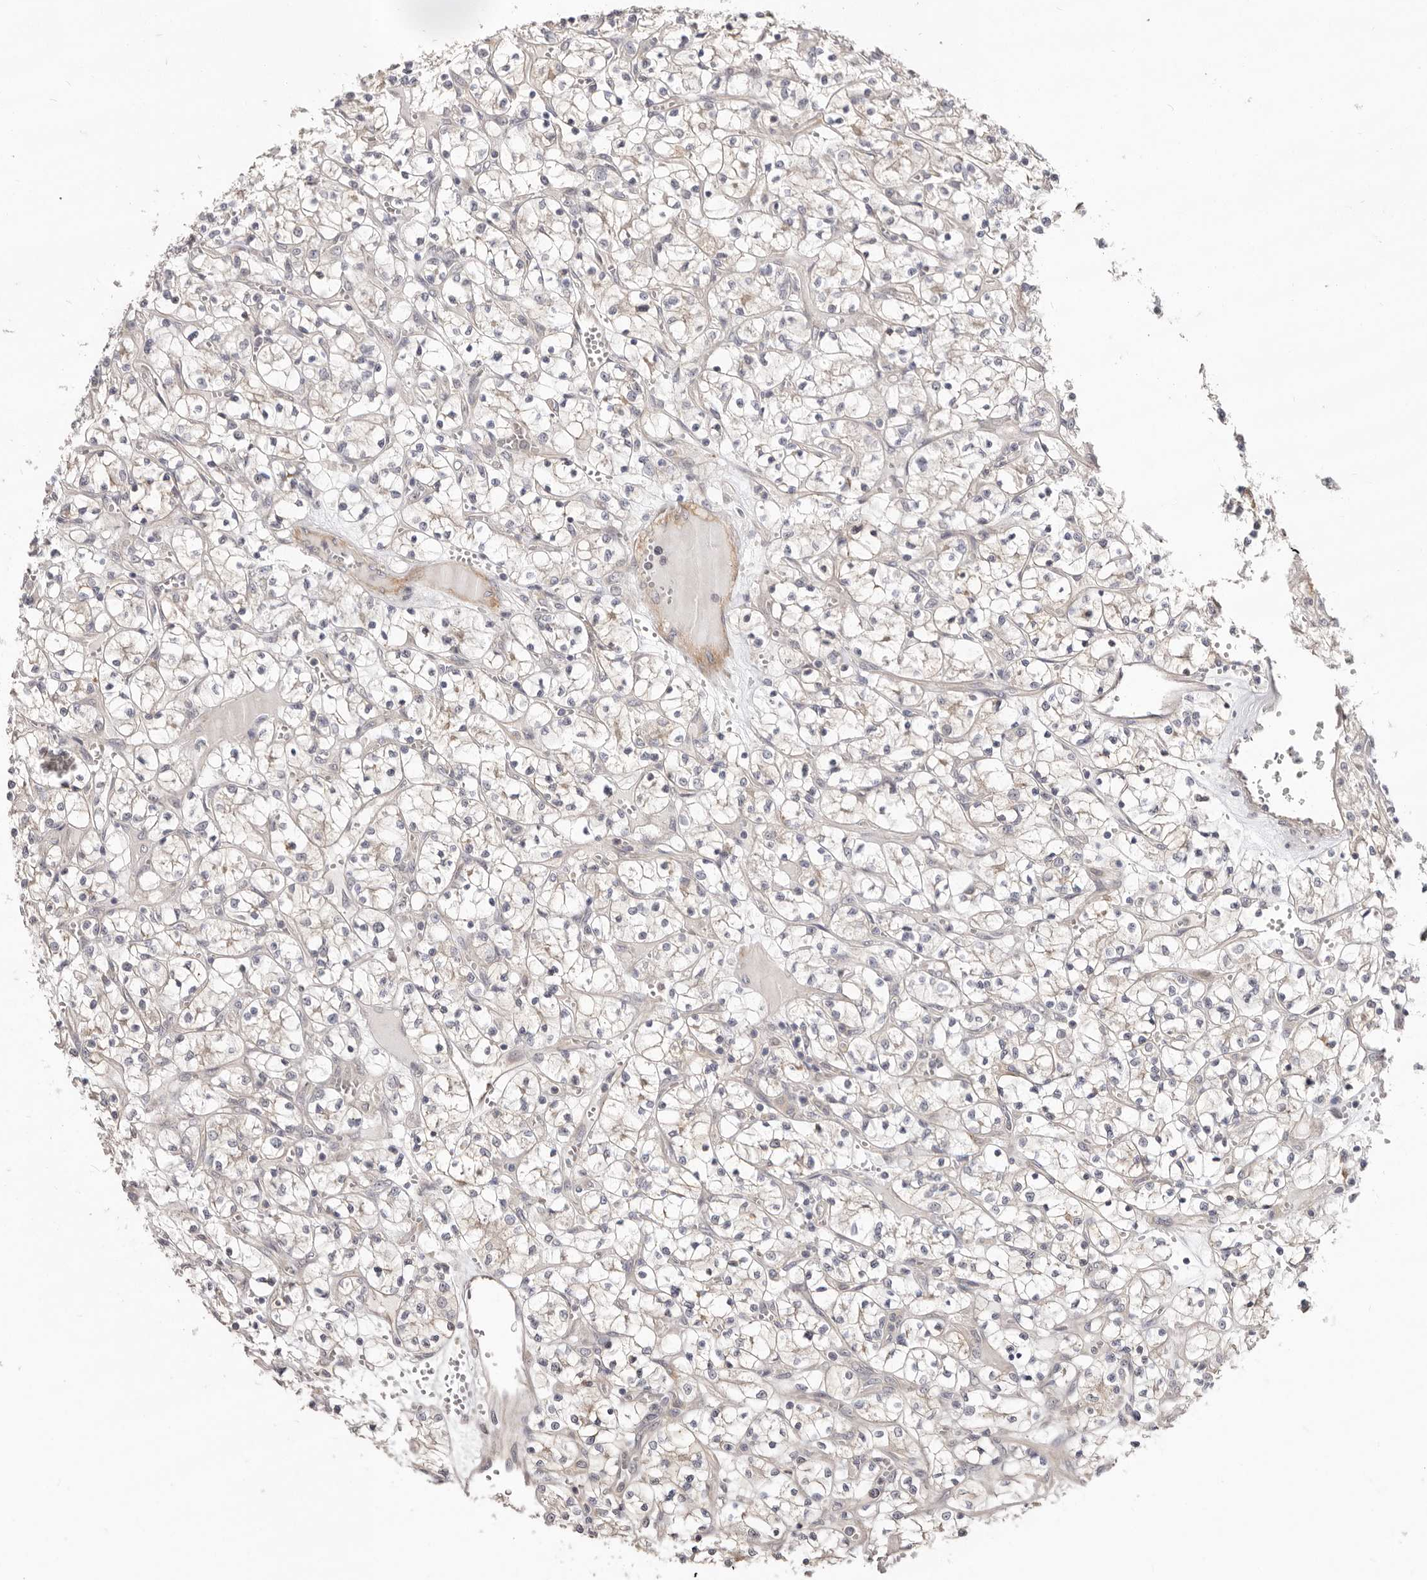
{"staining": {"intensity": "negative", "quantity": "none", "location": "none"}, "tissue": "renal cancer", "cell_type": "Tumor cells", "image_type": "cancer", "snomed": [{"axis": "morphology", "description": "Adenocarcinoma, NOS"}, {"axis": "topography", "description": "Kidney"}], "caption": "This is an immunohistochemistry (IHC) image of human renal cancer (adenocarcinoma). There is no expression in tumor cells.", "gene": "GPATCH4", "patient": {"sex": "female", "age": 69}}